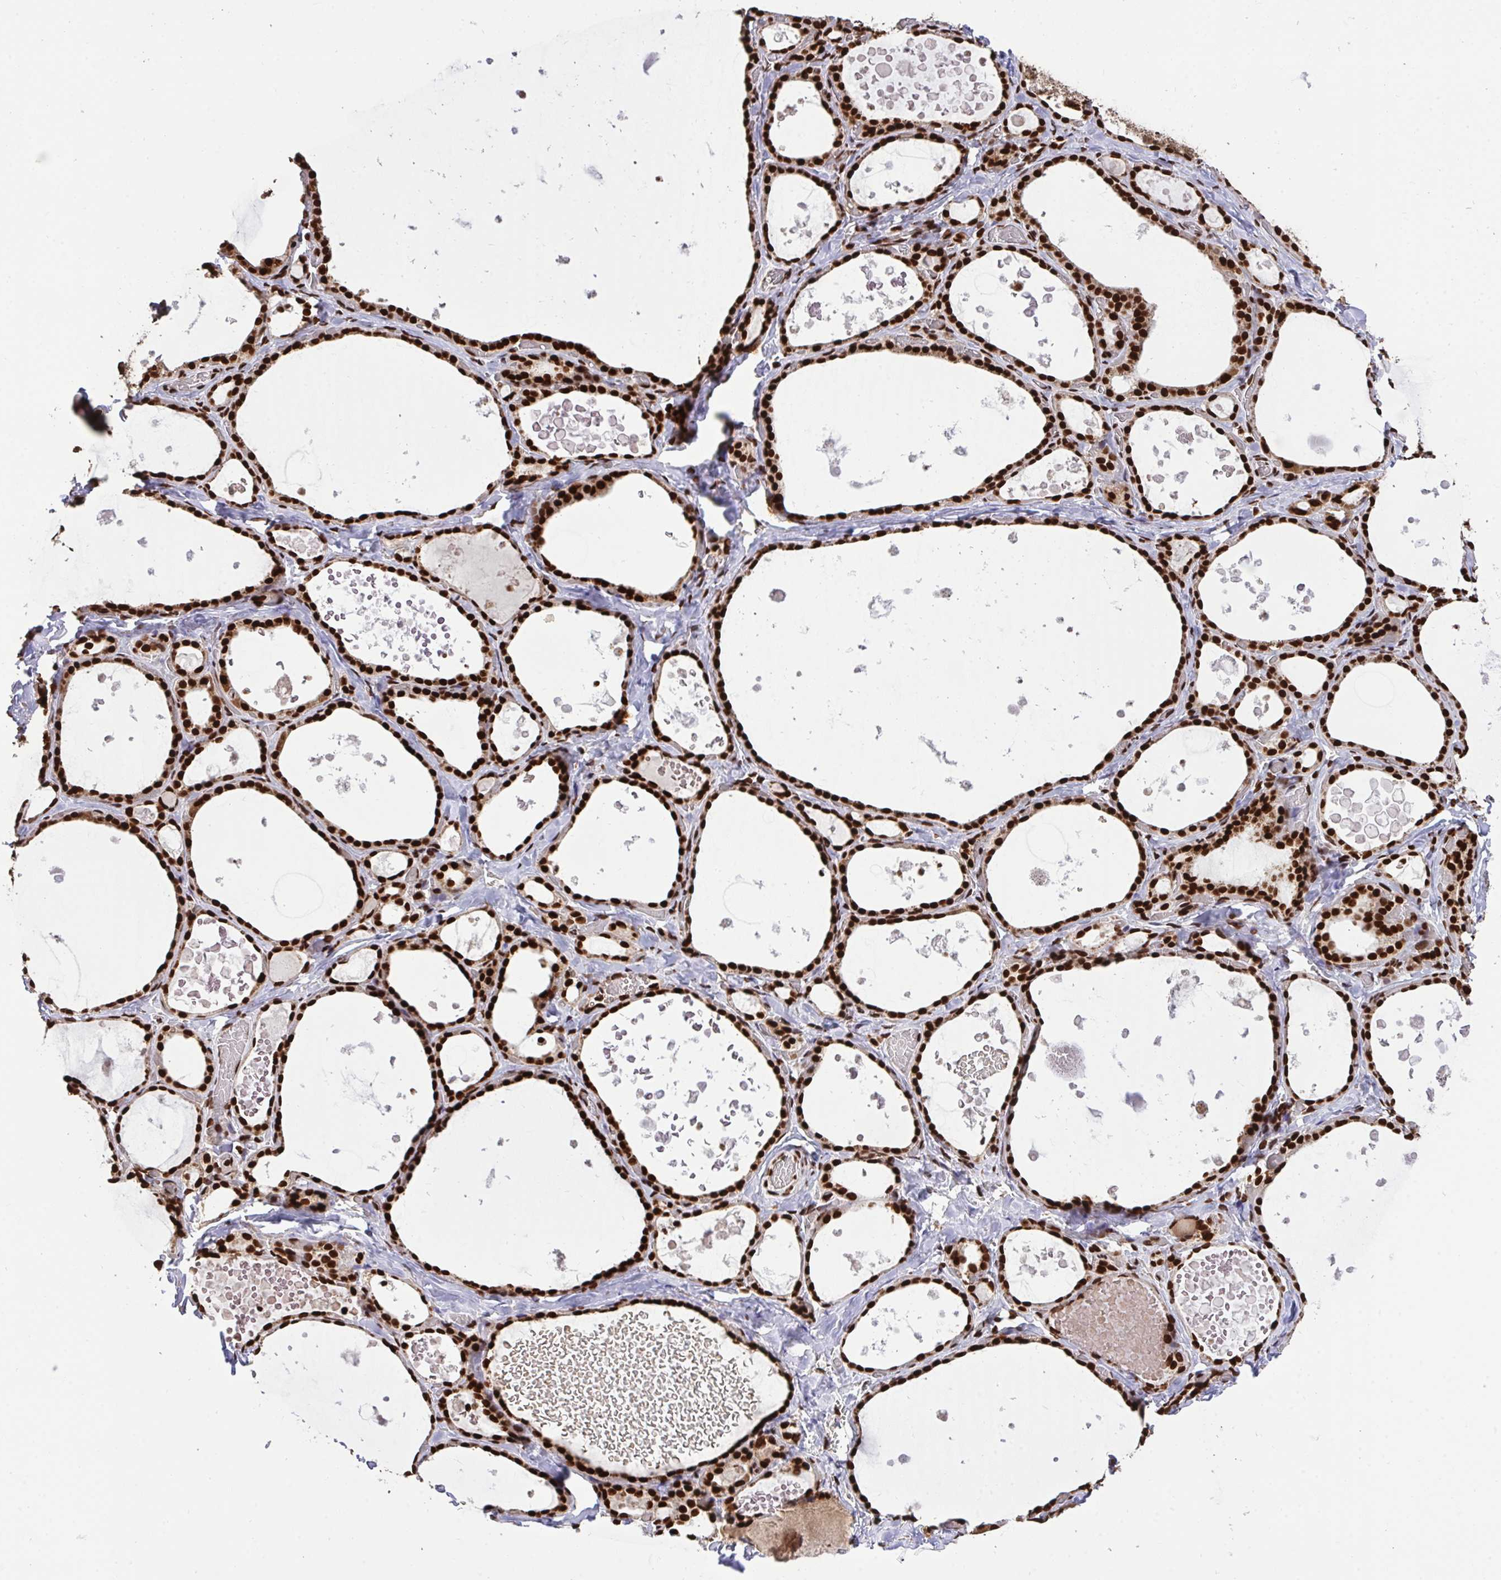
{"staining": {"intensity": "strong", "quantity": ">75%", "location": "nuclear"}, "tissue": "thyroid gland", "cell_type": "Glandular cells", "image_type": "normal", "snomed": [{"axis": "morphology", "description": "Normal tissue, NOS"}, {"axis": "topography", "description": "Thyroid gland"}], "caption": "An IHC histopathology image of unremarkable tissue is shown. Protein staining in brown labels strong nuclear positivity in thyroid gland within glandular cells.", "gene": "ENSG00000268083", "patient": {"sex": "female", "age": 56}}